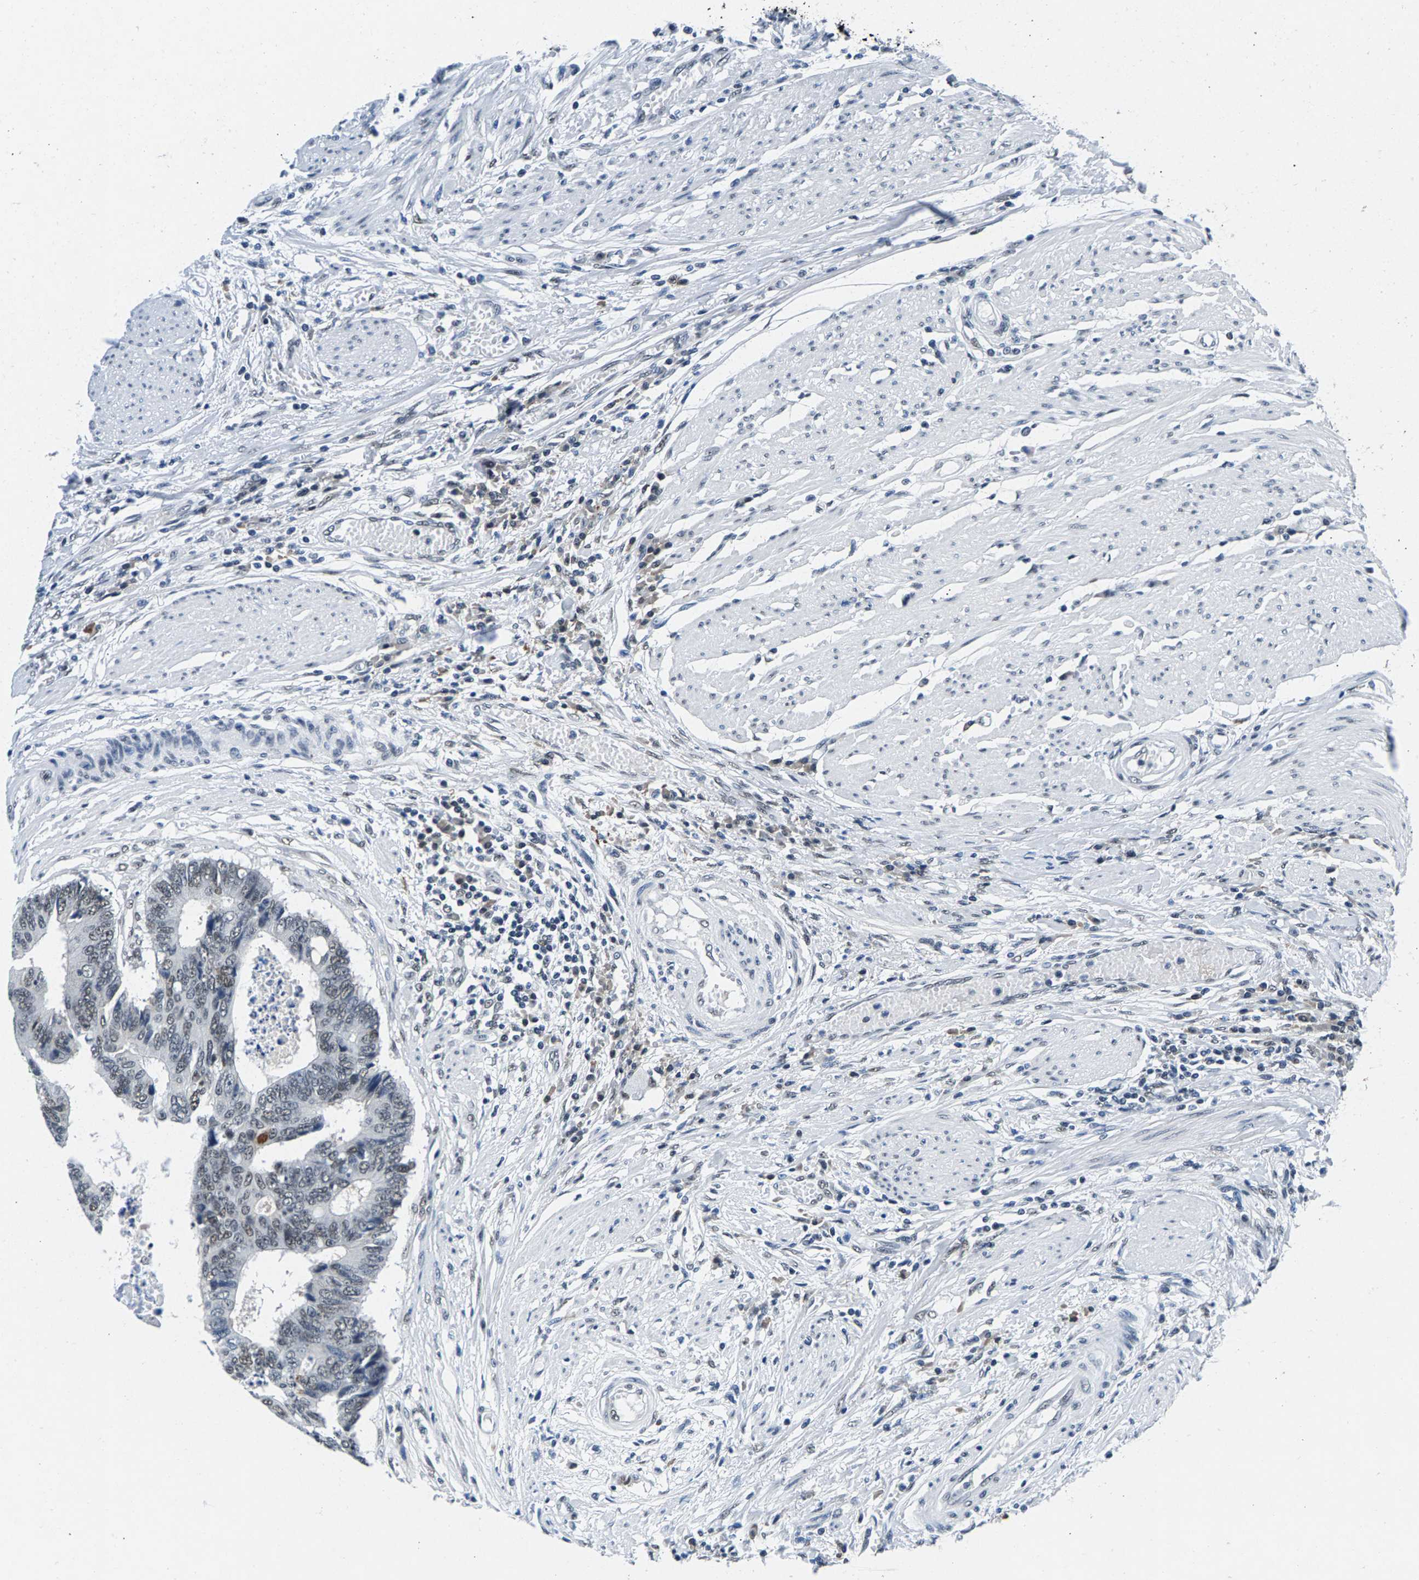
{"staining": {"intensity": "weak", "quantity": ">75%", "location": "nuclear"}, "tissue": "colorectal cancer", "cell_type": "Tumor cells", "image_type": "cancer", "snomed": [{"axis": "morphology", "description": "Adenocarcinoma, NOS"}, {"axis": "topography", "description": "Rectum"}], "caption": "An image showing weak nuclear expression in about >75% of tumor cells in colorectal cancer, as visualized by brown immunohistochemical staining.", "gene": "ATF2", "patient": {"sex": "male", "age": 84}}